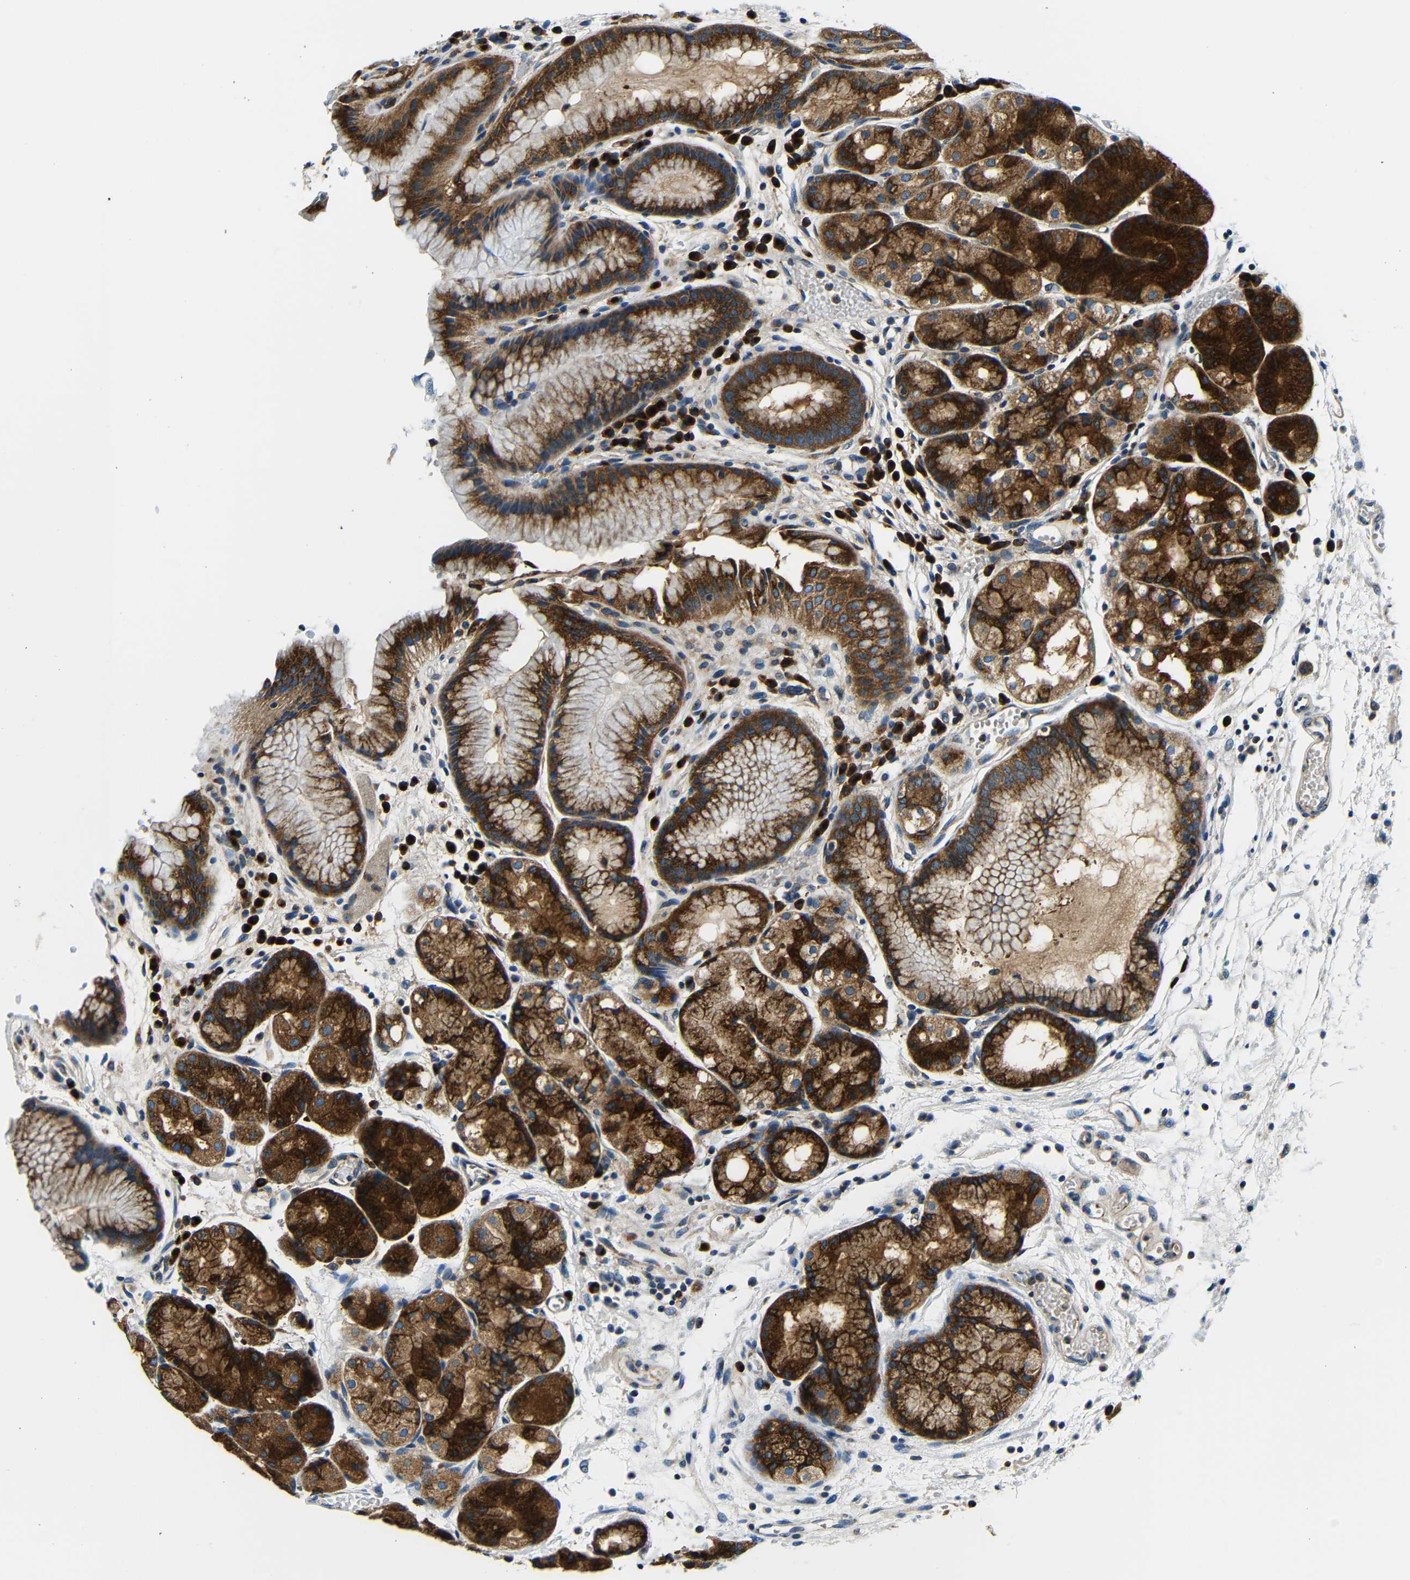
{"staining": {"intensity": "strong", "quantity": ">75%", "location": "cytoplasmic/membranous"}, "tissue": "stomach", "cell_type": "Glandular cells", "image_type": "normal", "snomed": [{"axis": "morphology", "description": "Normal tissue, NOS"}, {"axis": "topography", "description": "Stomach, upper"}], "caption": "Human stomach stained with a brown dye reveals strong cytoplasmic/membranous positive staining in approximately >75% of glandular cells.", "gene": "USO1", "patient": {"sex": "male", "age": 72}}